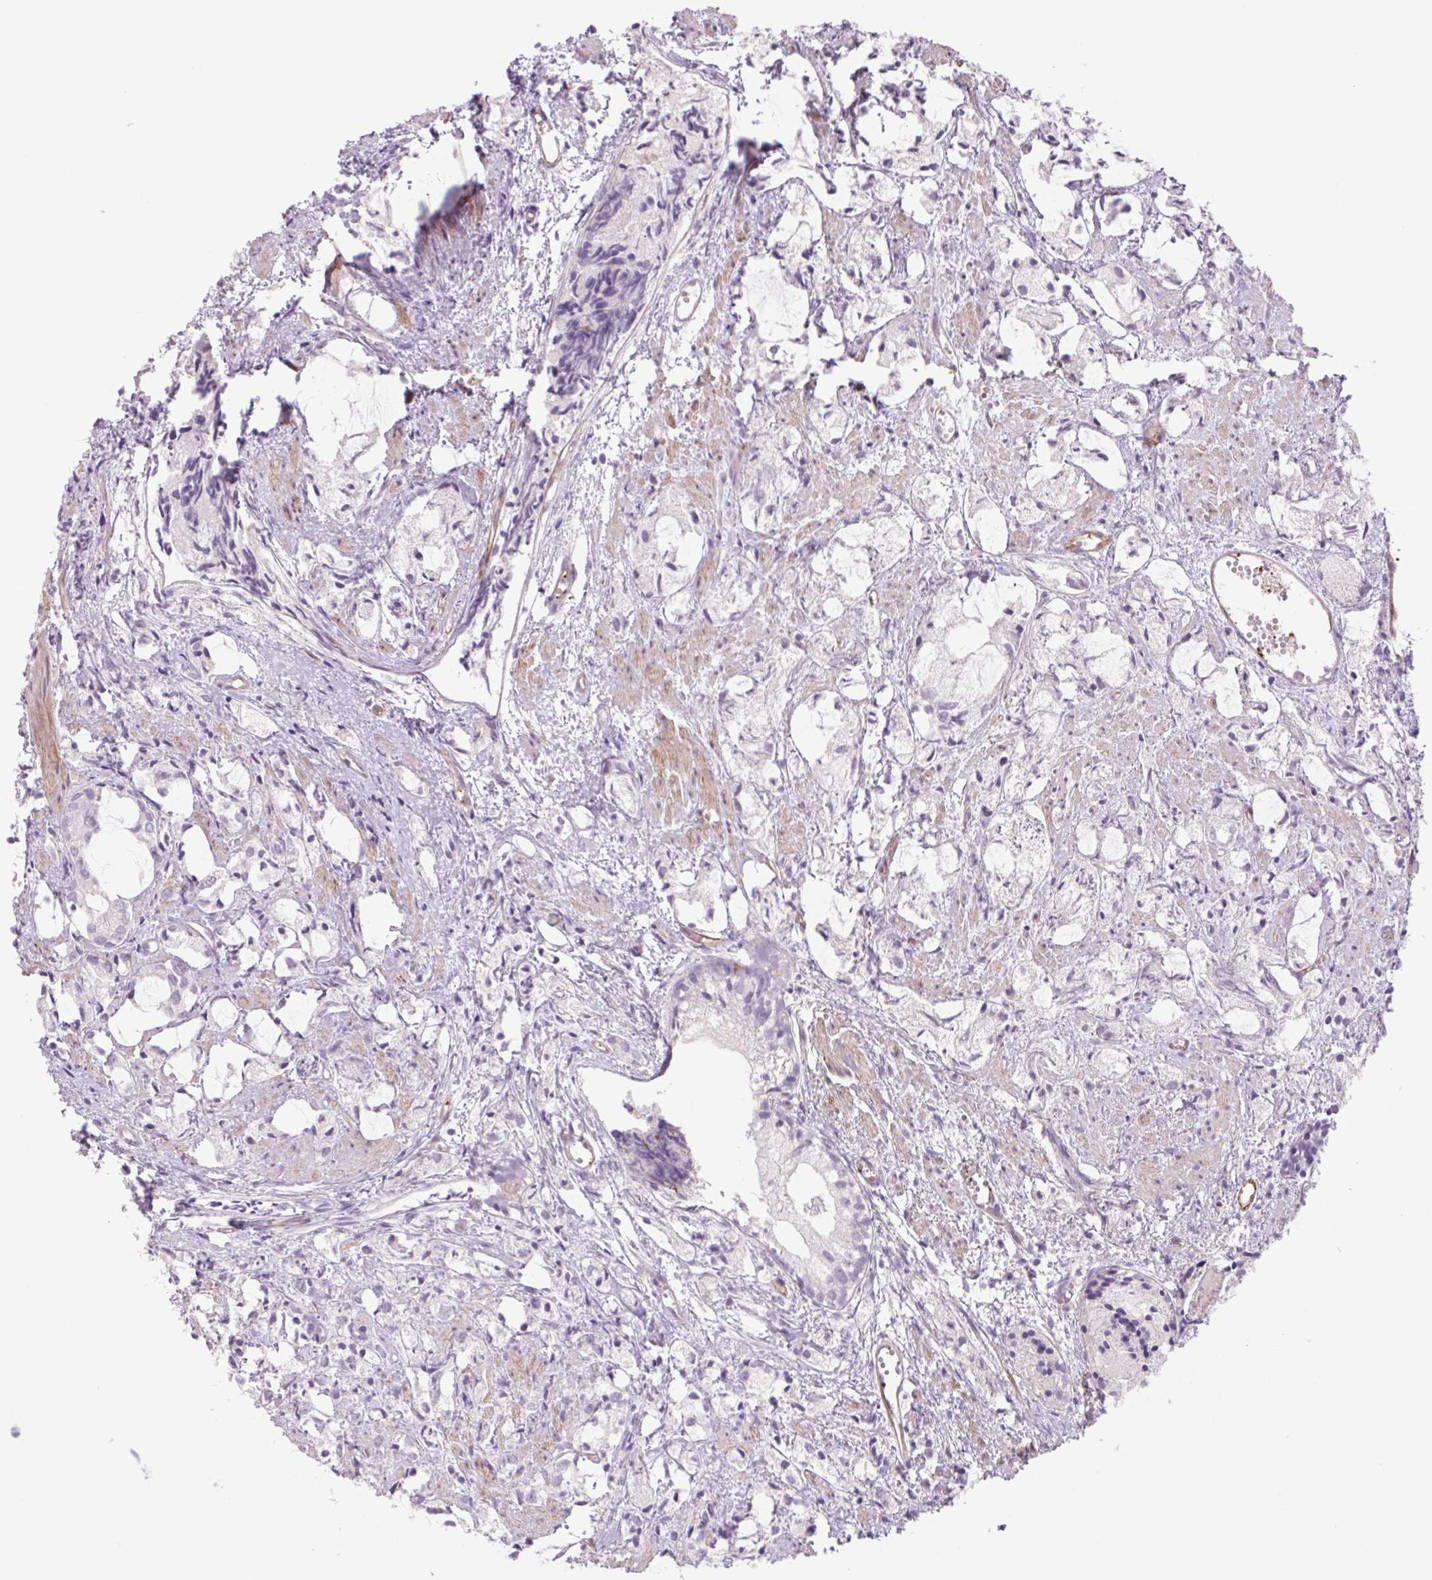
{"staining": {"intensity": "negative", "quantity": "none", "location": "none"}, "tissue": "prostate cancer", "cell_type": "Tumor cells", "image_type": "cancer", "snomed": [{"axis": "morphology", "description": "Adenocarcinoma, High grade"}, {"axis": "topography", "description": "Prostate"}], "caption": "Image shows no protein expression in tumor cells of prostate cancer (adenocarcinoma (high-grade)) tissue.", "gene": "MS4A13", "patient": {"sex": "male", "age": 85}}